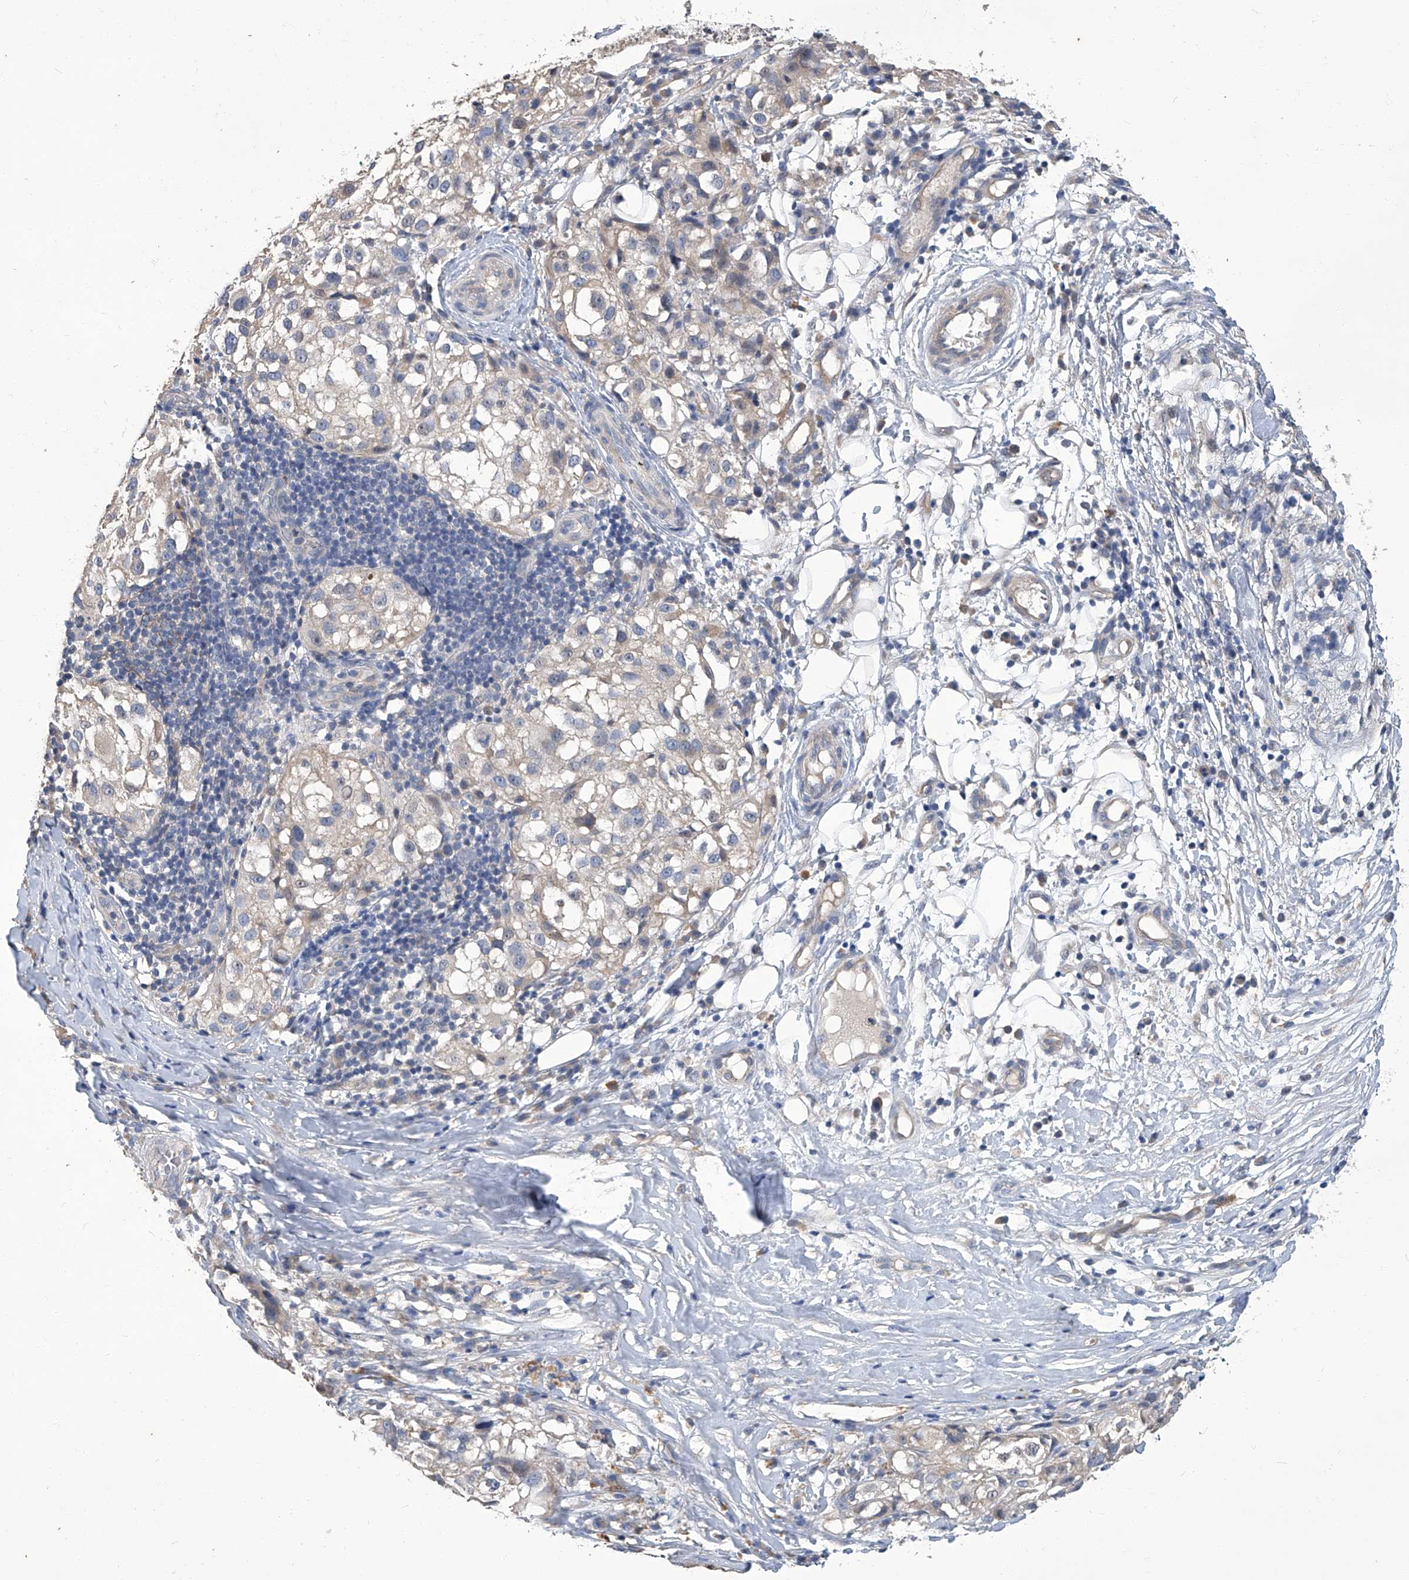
{"staining": {"intensity": "negative", "quantity": "none", "location": "none"}, "tissue": "melanoma", "cell_type": "Tumor cells", "image_type": "cancer", "snomed": [{"axis": "morphology", "description": "Necrosis, NOS"}, {"axis": "morphology", "description": "Malignant melanoma, NOS"}, {"axis": "topography", "description": "Skin"}], "caption": "IHC photomicrograph of malignant melanoma stained for a protein (brown), which exhibits no staining in tumor cells.", "gene": "TGFBR1", "patient": {"sex": "female", "age": 87}}